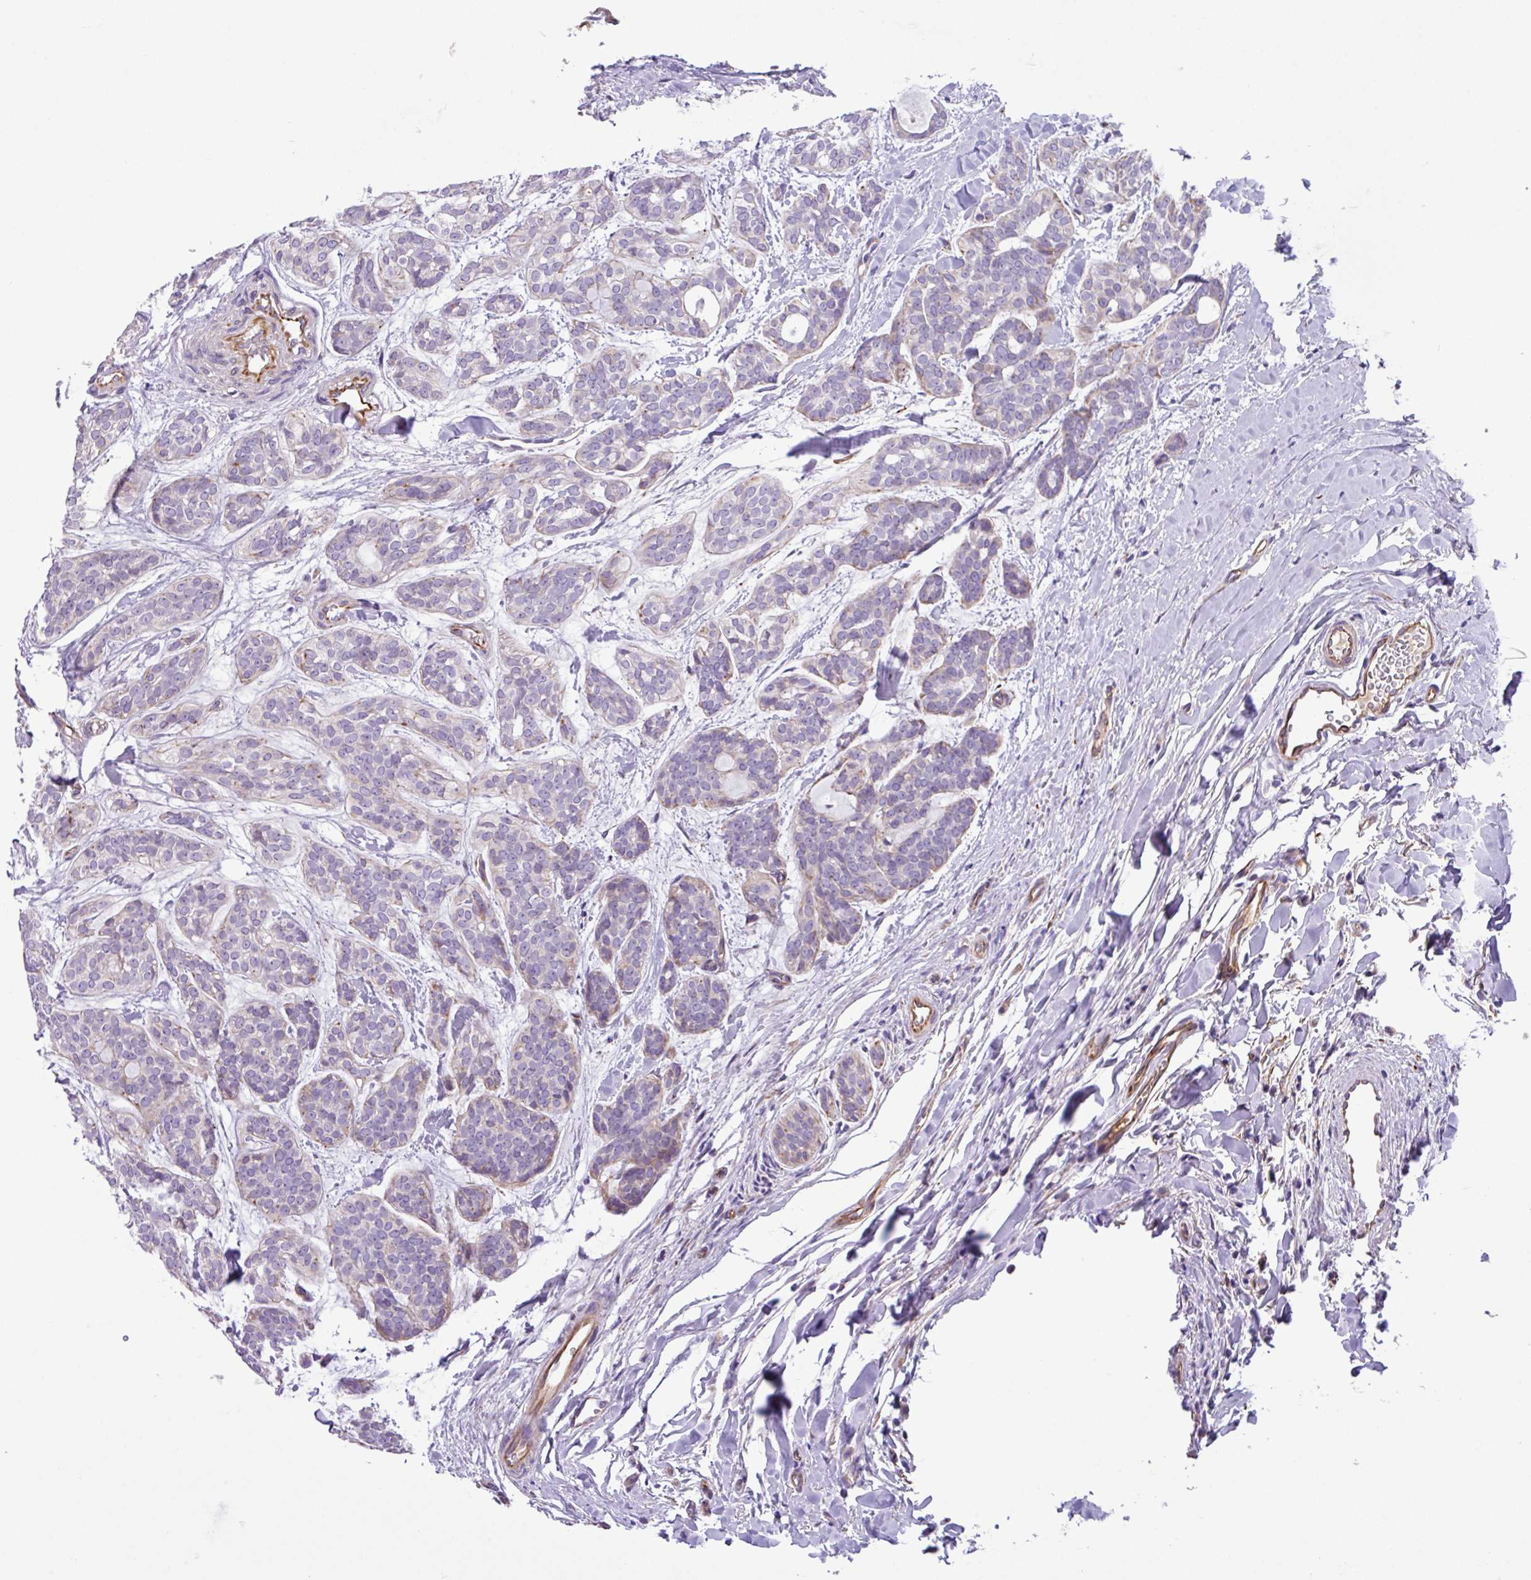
{"staining": {"intensity": "weak", "quantity": "<25%", "location": "cytoplasmic/membranous"}, "tissue": "head and neck cancer", "cell_type": "Tumor cells", "image_type": "cancer", "snomed": [{"axis": "morphology", "description": "Adenocarcinoma, NOS"}, {"axis": "topography", "description": "Head-Neck"}], "caption": "The micrograph exhibits no staining of tumor cells in head and neck adenocarcinoma.", "gene": "MRM2", "patient": {"sex": "male", "age": 66}}